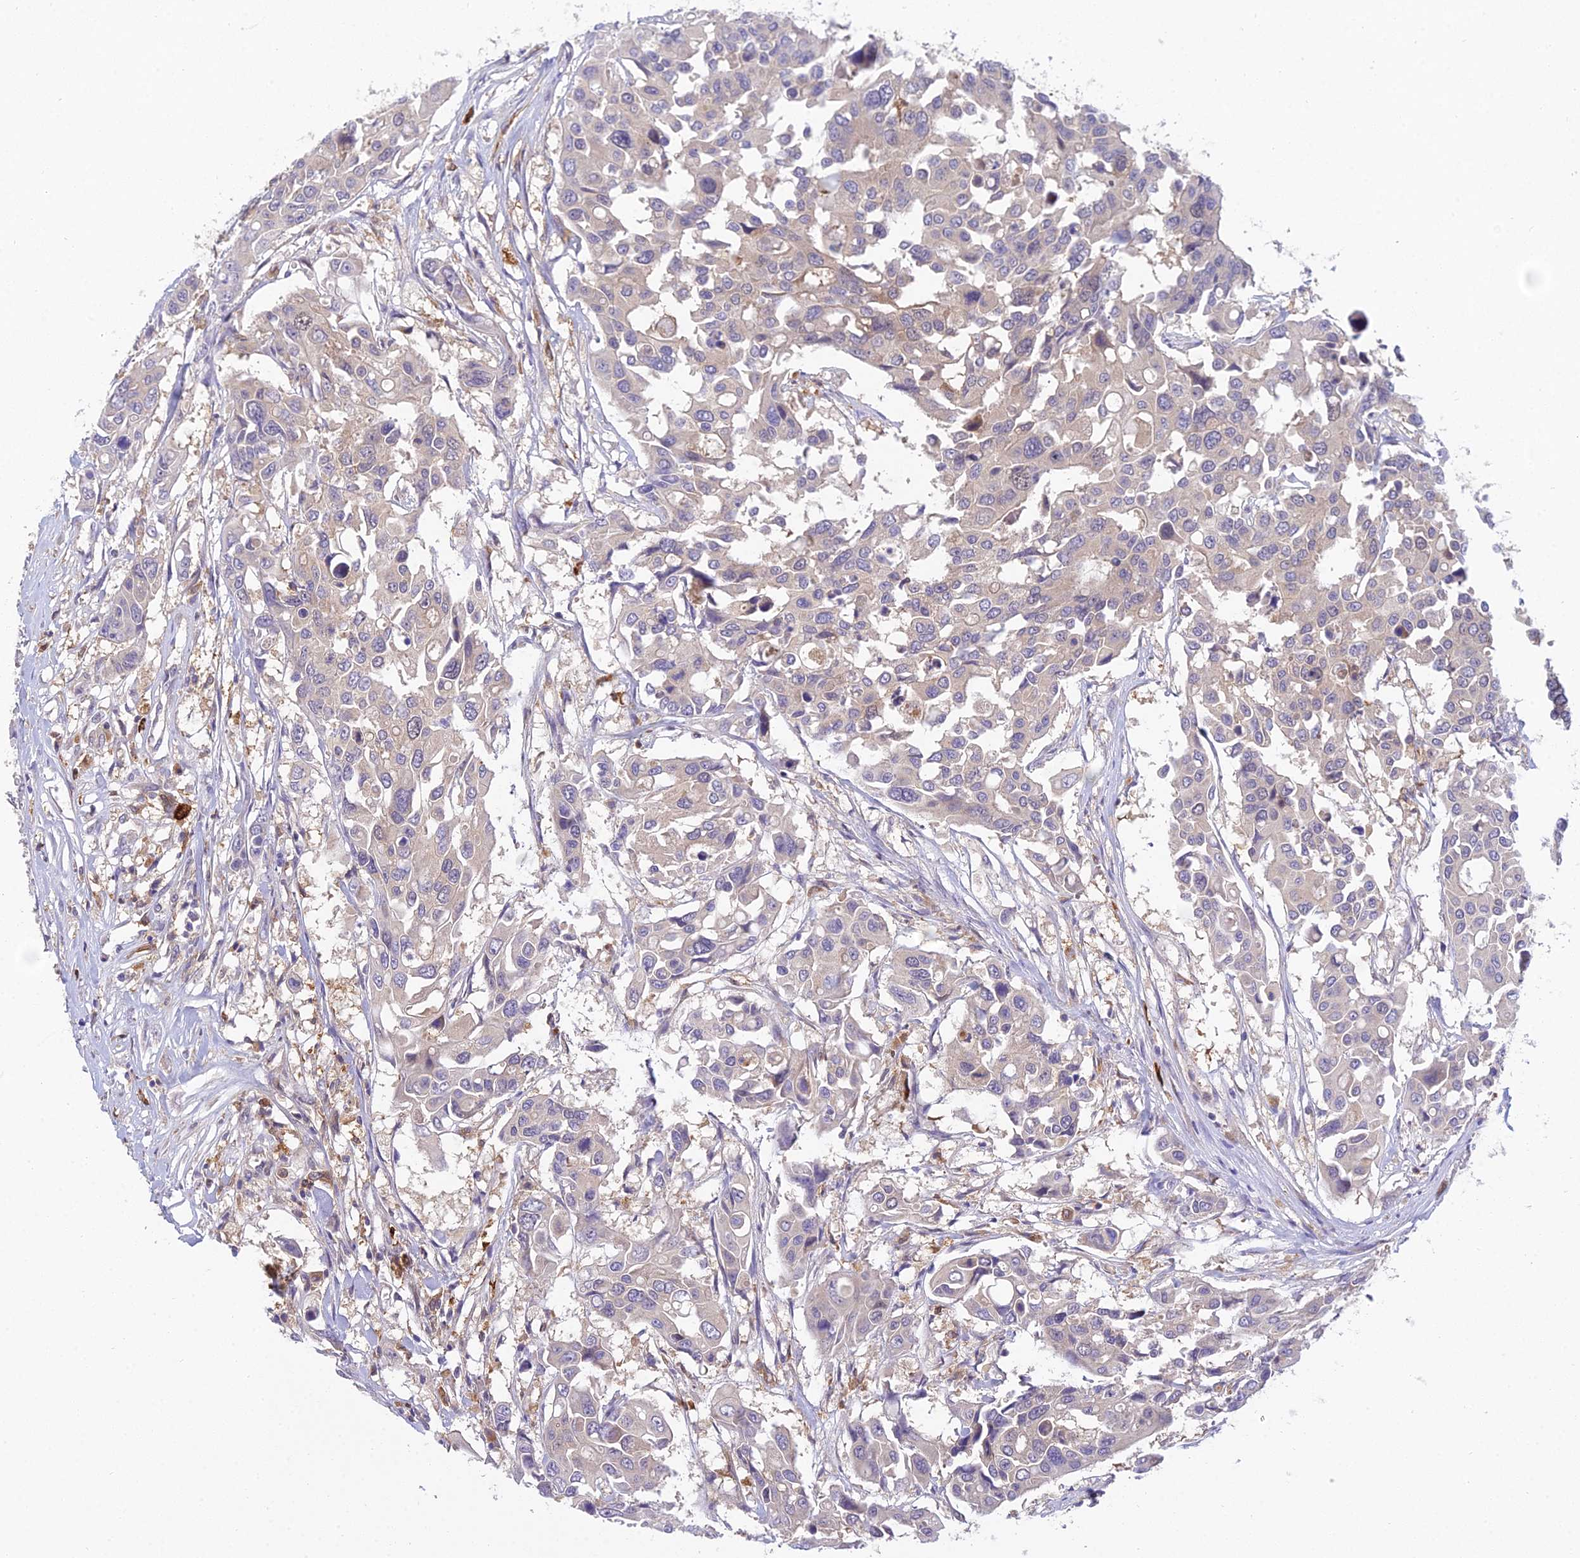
{"staining": {"intensity": "weak", "quantity": "<25%", "location": "cytoplasmic/membranous"}, "tissue": "colorectal cancer", "cell_type": "Tumor cells", "image_type": "cancer", "snomed": [{"axis": "morphology", "description": "Adenocarcinoma, NOS"}, {"axis": "topography", "description": "Colon"}], "caption": "There is no significant expression in tumor cells of colorectal adenocarcinoma. (DAB IHC, high magnification).", "gene": "UBE2G1", "patient": {"sex": "male", "age": 77}}